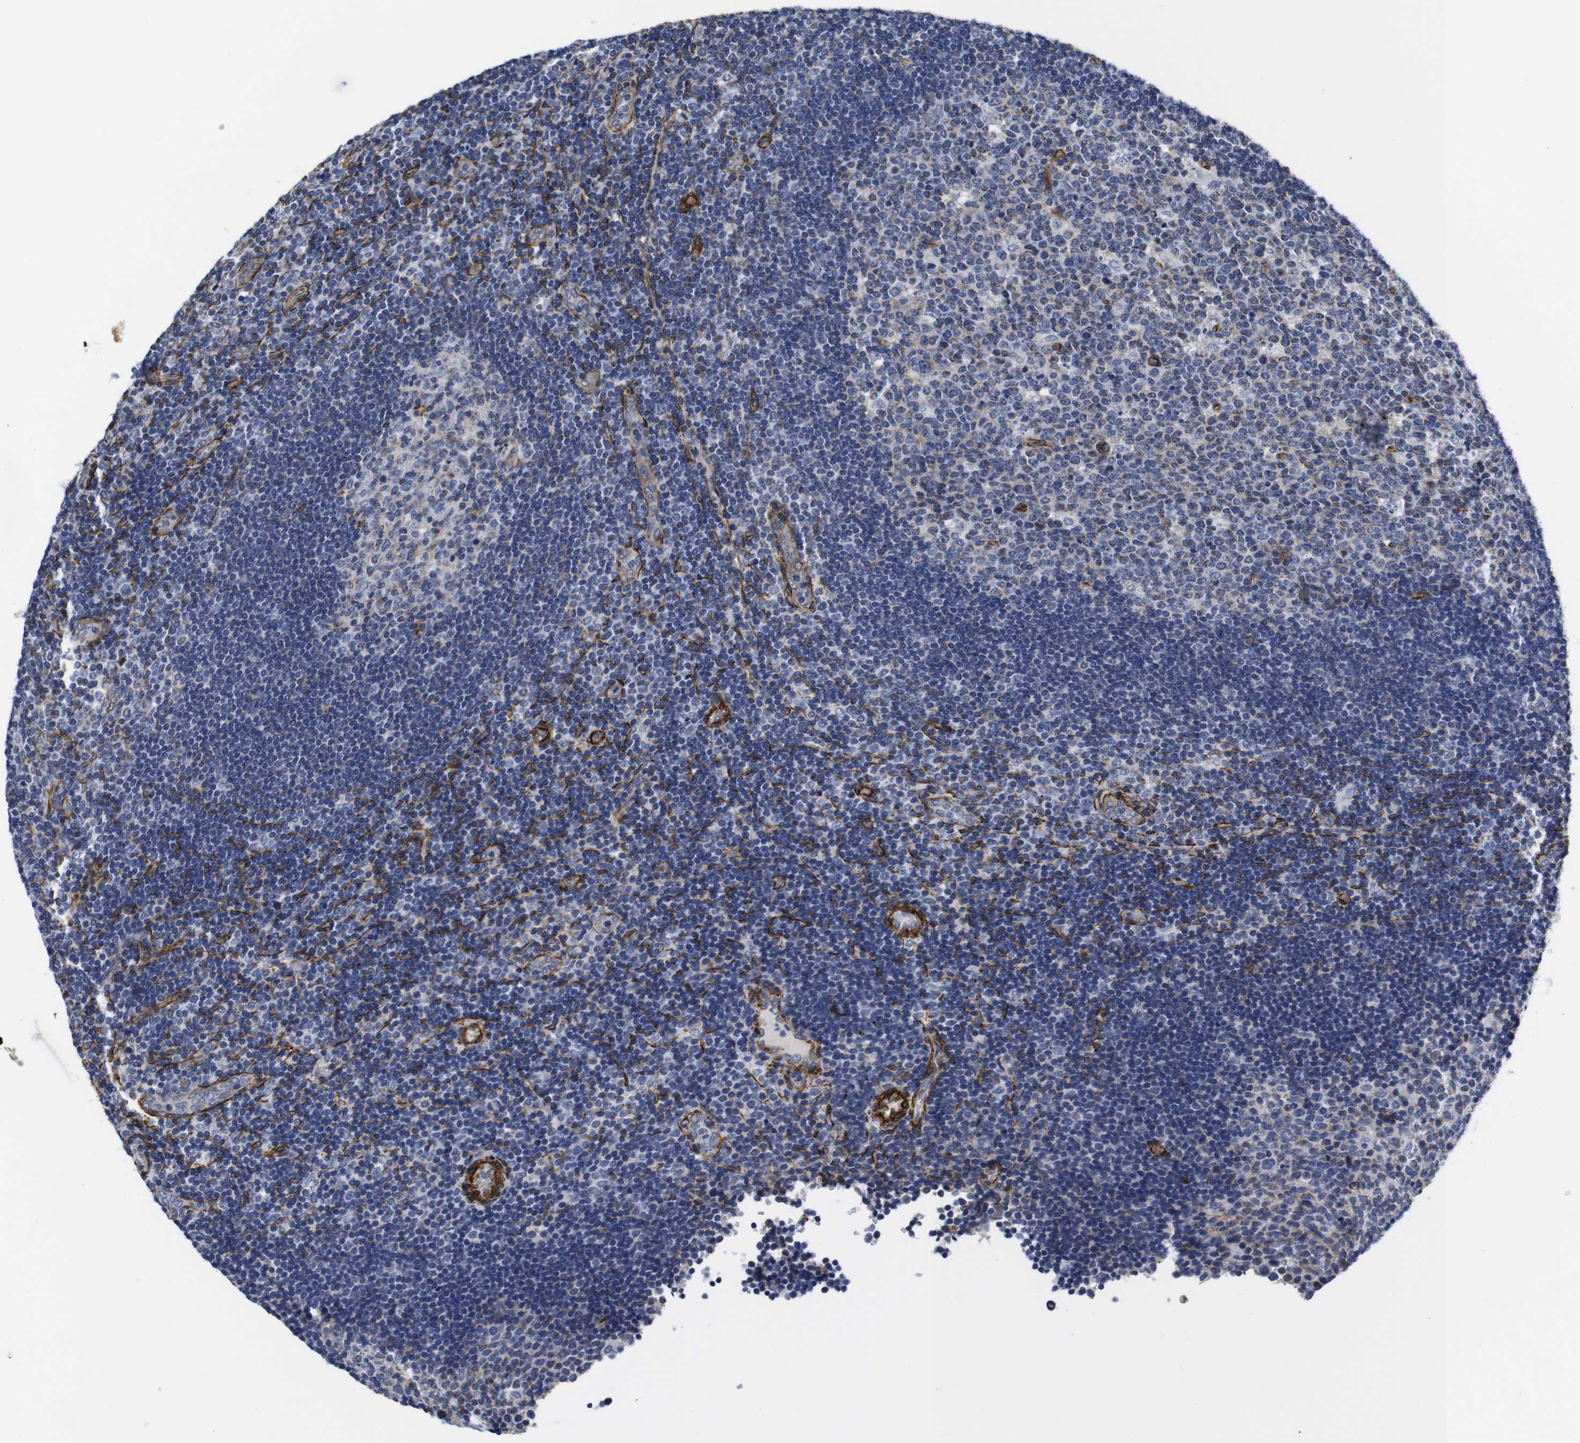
{"staining": {"intensity": "weak", "quantity": "25%-75%", "location": "cytoplasmic/membranous"}, "tissue": "lymph node", "cell_type": "Germinal center cells", "image_type": "normal", "snomed": [{"axis": "morphology", "description": "Normal tissue, NOS"}, {"axis": "topography", "description": "Lymph node"}, {"axis": "topography", "description": "Salivary gland"}], "caption": "DAB (3,3'-diaminobenzidine) immunohistochemical staining of benign lymph node reveals weak cytoplasmic/membranous protein positivity in approximately 25%-75% of germinal center cells.", "gene": "WNT10A", "patient": {"sex": "male", "age": 8}}